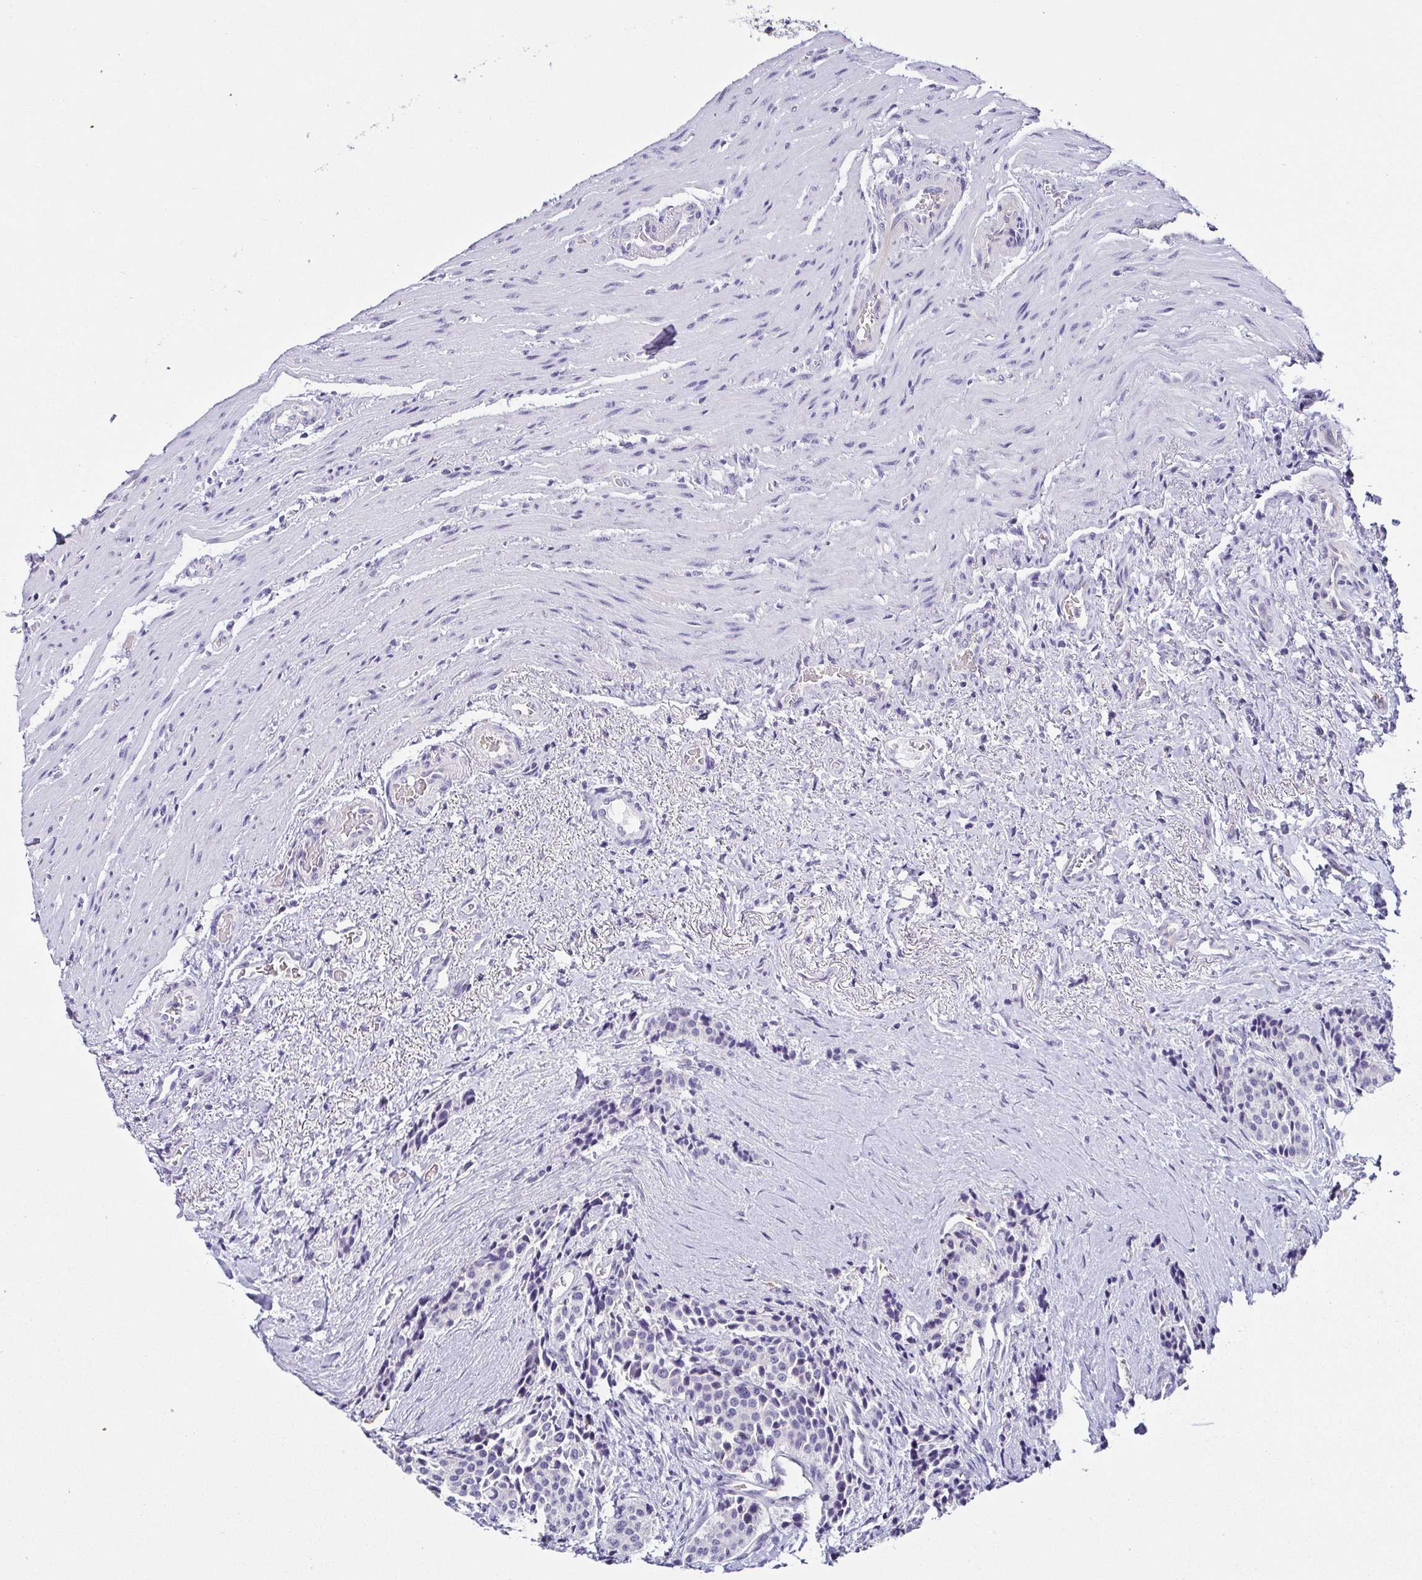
{"staining": {"intensity": "negative", "quantity": "none", "location": "none"}, "tissue": "carcinoid", "cell_type": "Tumor cells", "image_type": "cancer", "snomed": [{"axis": "morphology", "description": "Carcinoid, malignant, NOS"}, {"axis": "topography", "description": "Small intestine"}], "caption": "Human carcinoid stained for a protein using immunohistochemistry (IHC) demonstrates no expression in tumor cells.", "gene": "FAM162B", "patient": {"sex": "male", "age": 73}}